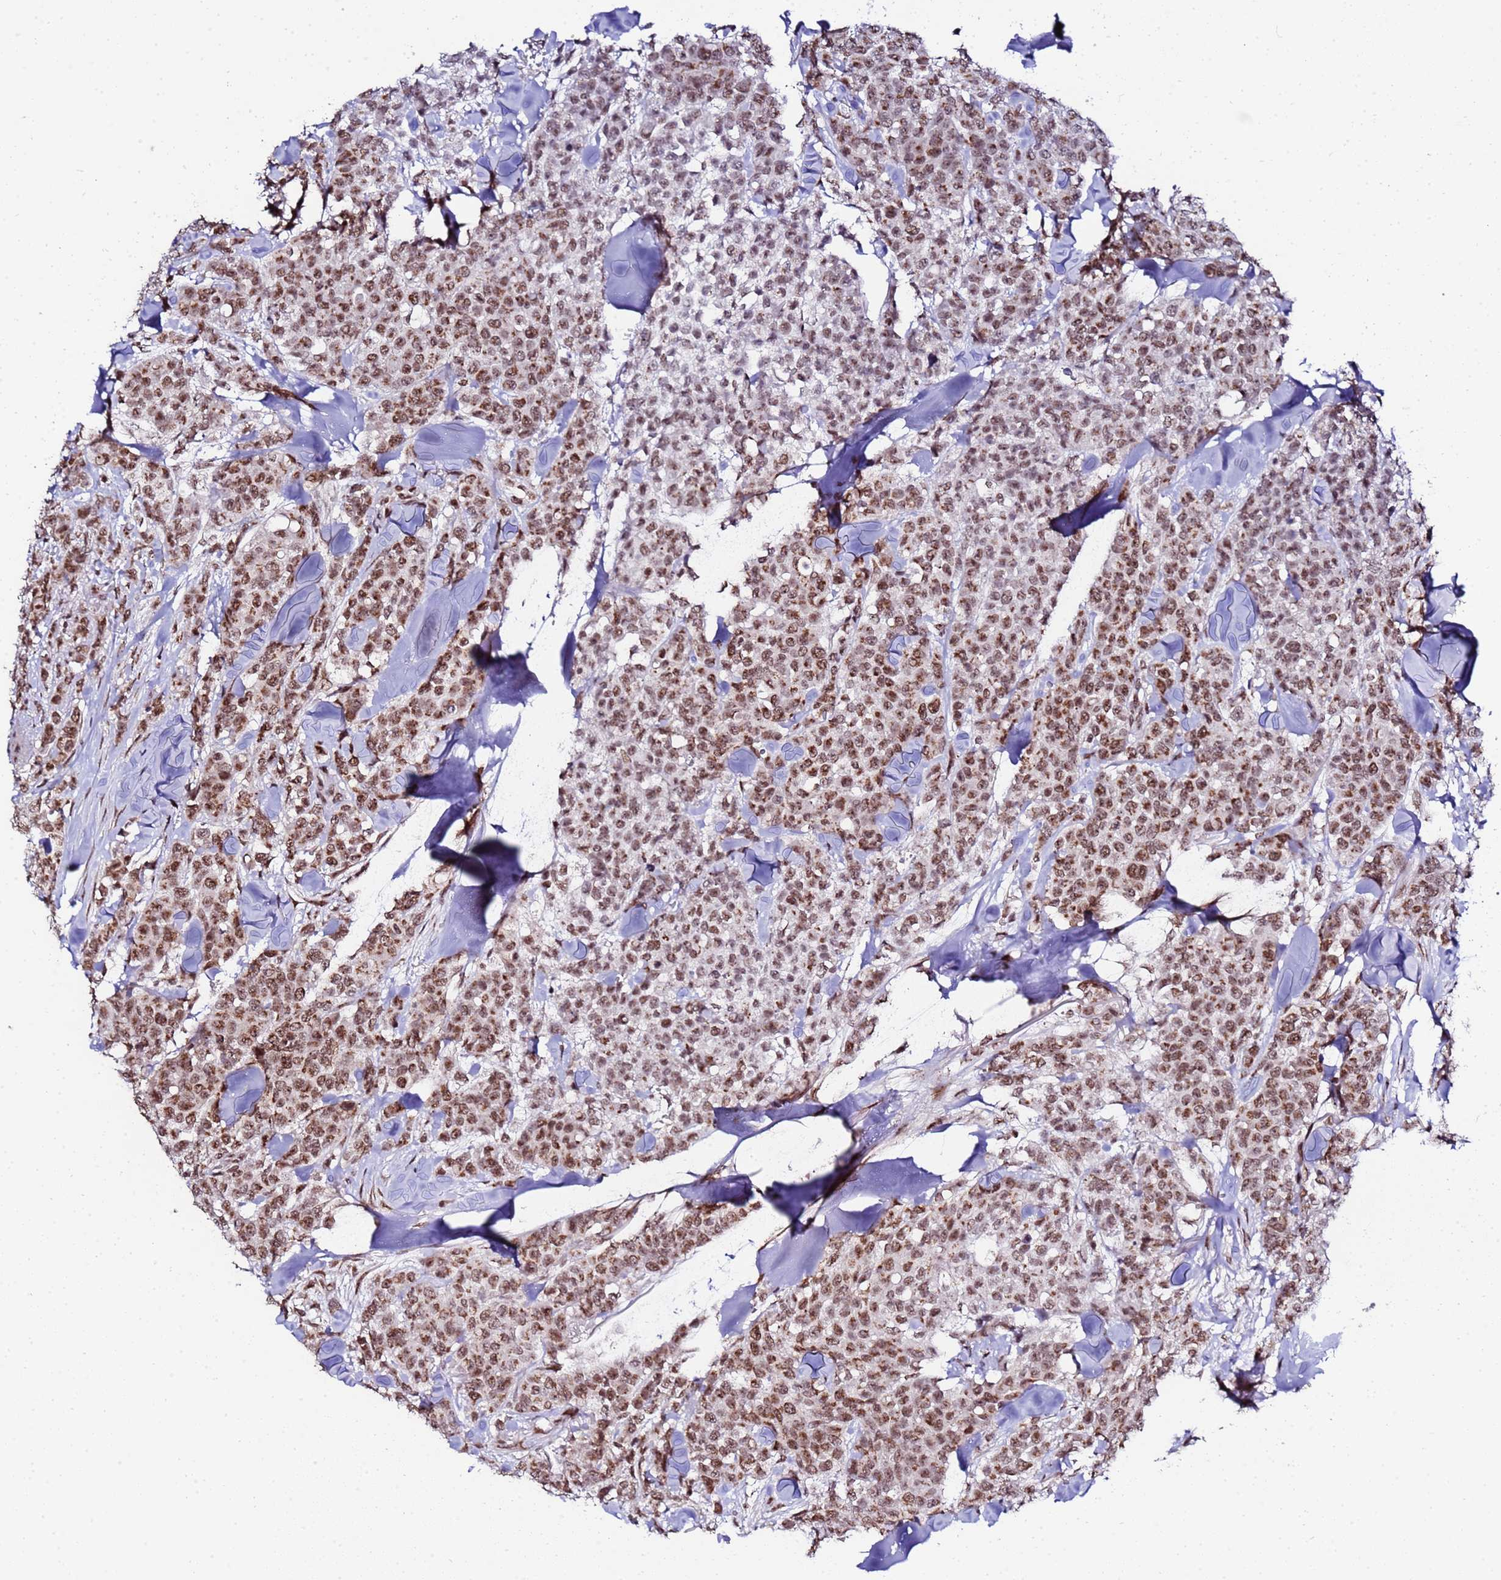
{"staining": {"intensity": "strong", "quantity": ">75%", "location": "cytoplasmic/membranous,nuclear"}, "tissue": "breast cancer", "cell_type": "Tumor cells", "image_type": "cancer", "snomed": [{"axis": "morphology", "description": "Lobular carcinoma"}, {"axis": "topography", "description": "Breast"}], "caption": "The image demonstrates a brown stain indicating the presence of a protein in the cytoplasmic/membranous and nuclear of tumor cells in breast cancer. The staining was performed using DAB, with brown indicating positive protein expression. Nuclei are stained blue with hematoxylin.", "gene": "C19orf47", "patient": {"sex": "female", "age": 91}}